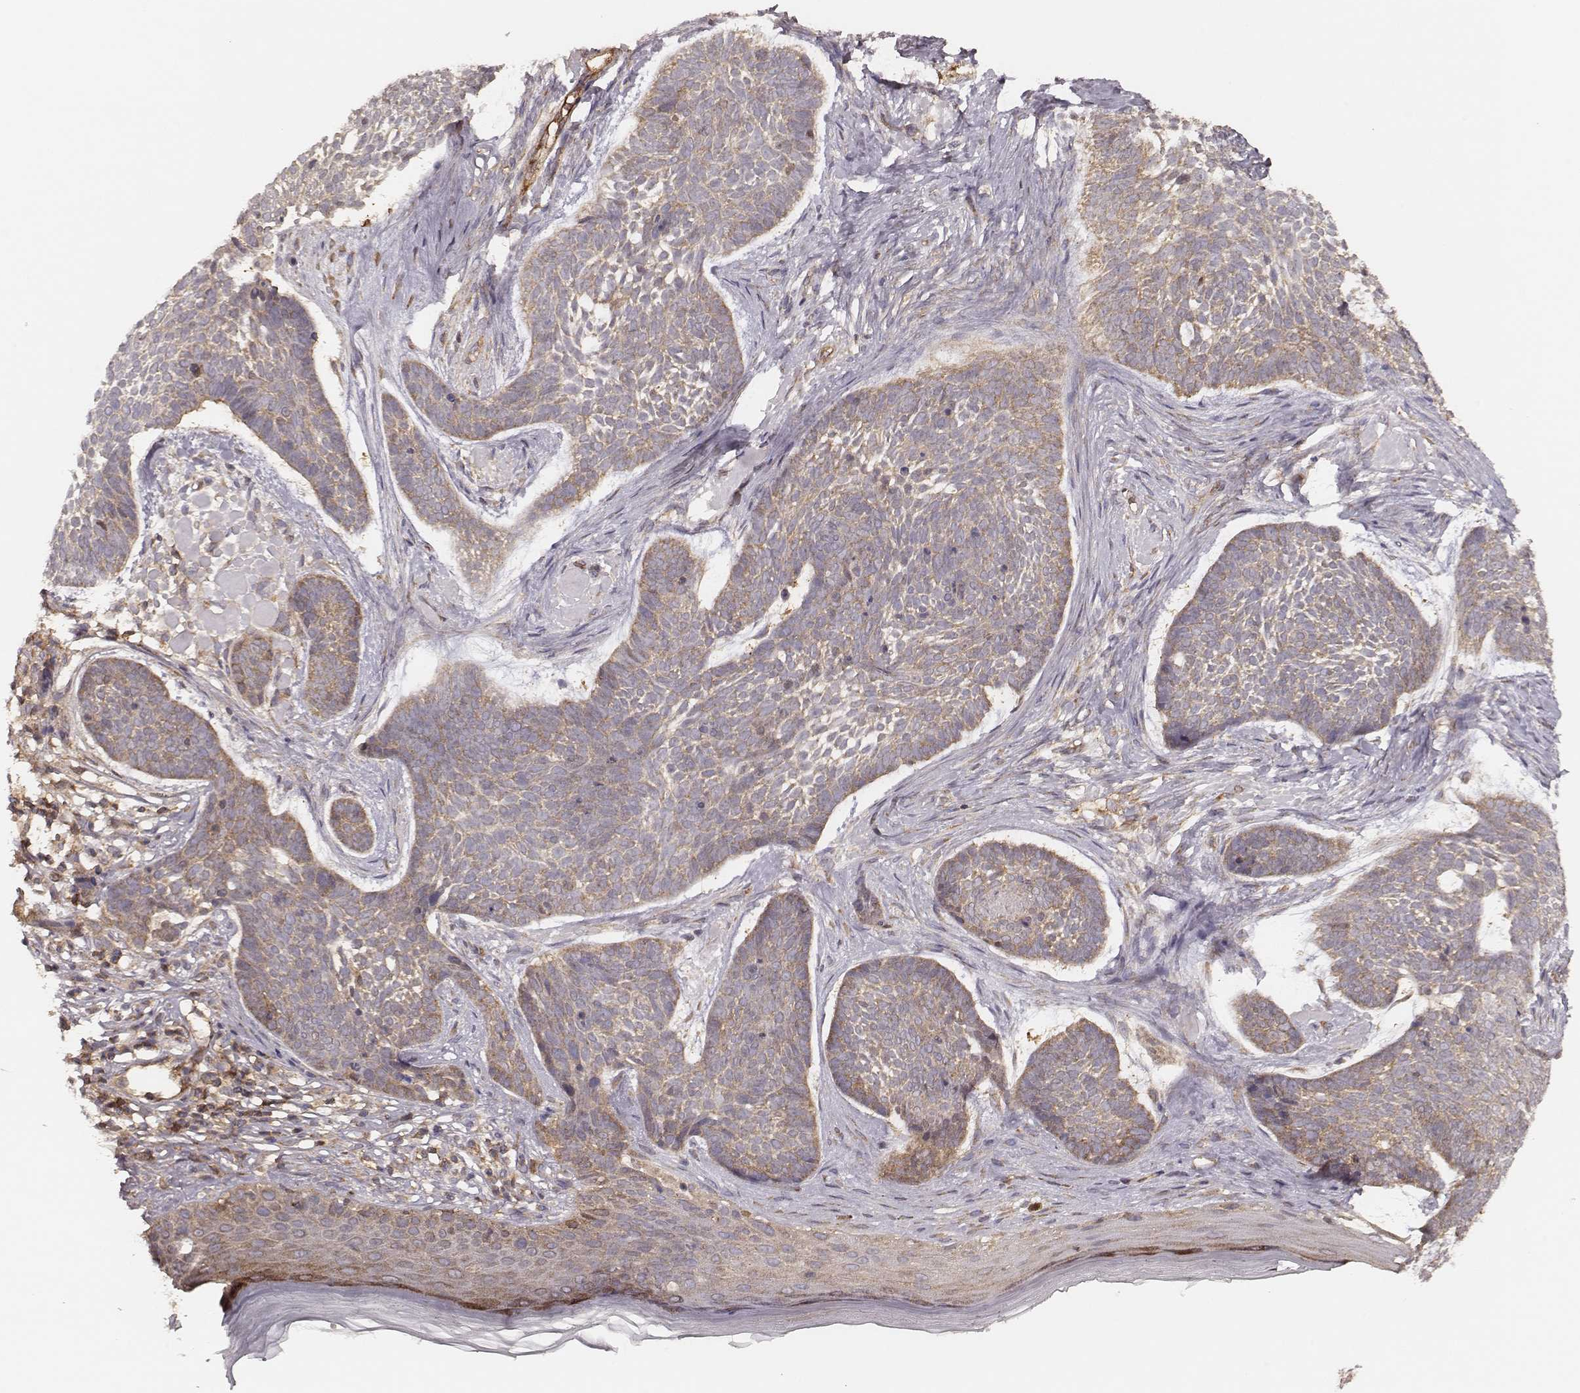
{"staining": {"intensity": "moderate", "quantity": ">75%", "location": "cytoplasmic/membranous"}, "tissue": "skin cancer", "cell_type": "Tumor cells", "image_type": "cancer", "snomed": [{"axis": "morphology", "description": "Basal cell carcinoma"}, {"axis": "topography", "description": "Skin"}], "caption": "Tumor cells demonstrate medium levels of moderate cytoplasmic/membranous staining in approximately >75% of cells in human skin cancer.", "gene": "CARS1", "patient": {"sex": "male", "age": 85}}